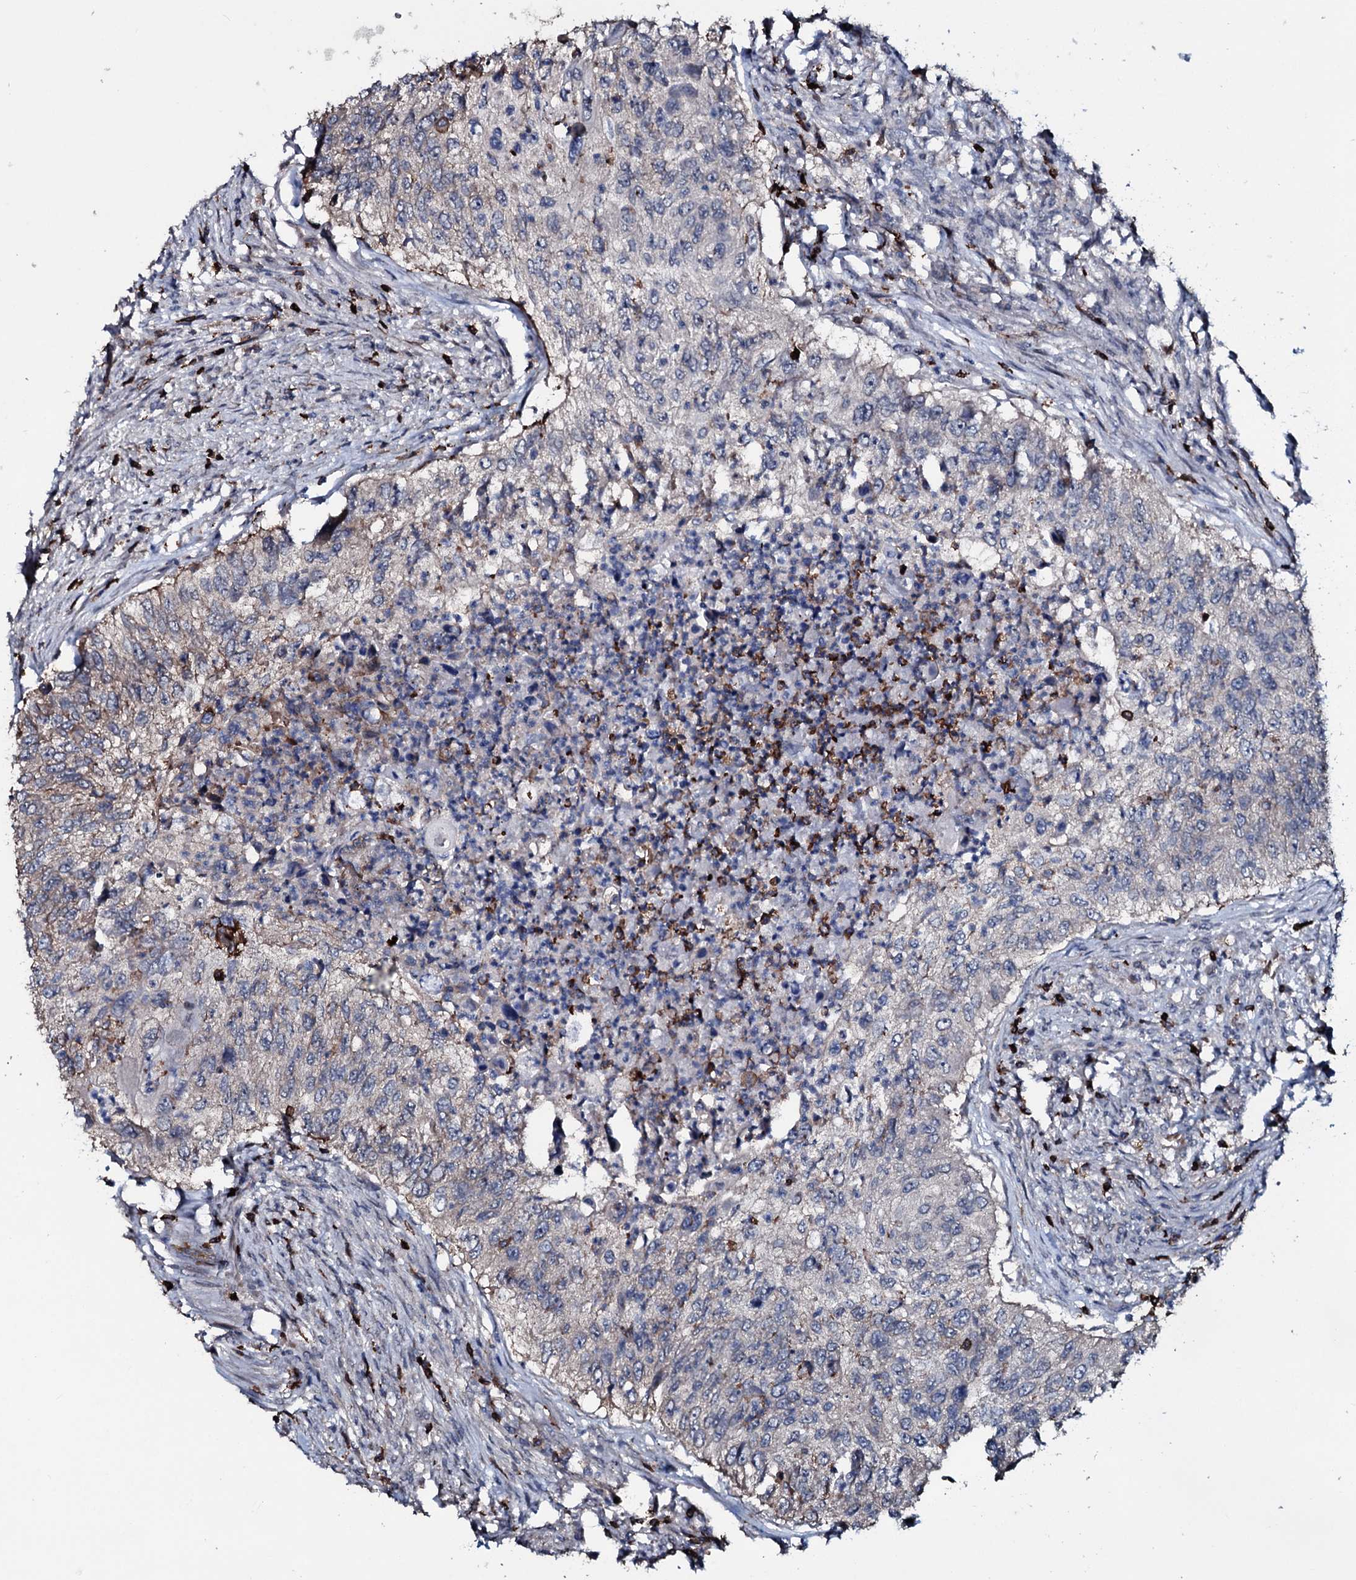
{"staining": {"intensity": "negative", "quantity": "none", "location": "none"}, "tissue": "urothelial cancer", "cell_type": "Tumor cells", "image_type": "cancer", "snomed": [{"axis": "morphology", "description": "Urothelial carcinoma, High grade"}, {"axis": "topography", "description": "Urinary bladder"}], "caption": "Immunohistochemical staining of human urothelial cancer exhibits no significant expression in tumor cells. (Stains: DAB (3,3'-diaminobenzidine) IHC with hematoxylin counter stain, Microscopy: brightfield microscopy at high magnification).", "gene": "OGFOD2", "patient": {"sex": "female", "age": 60}}